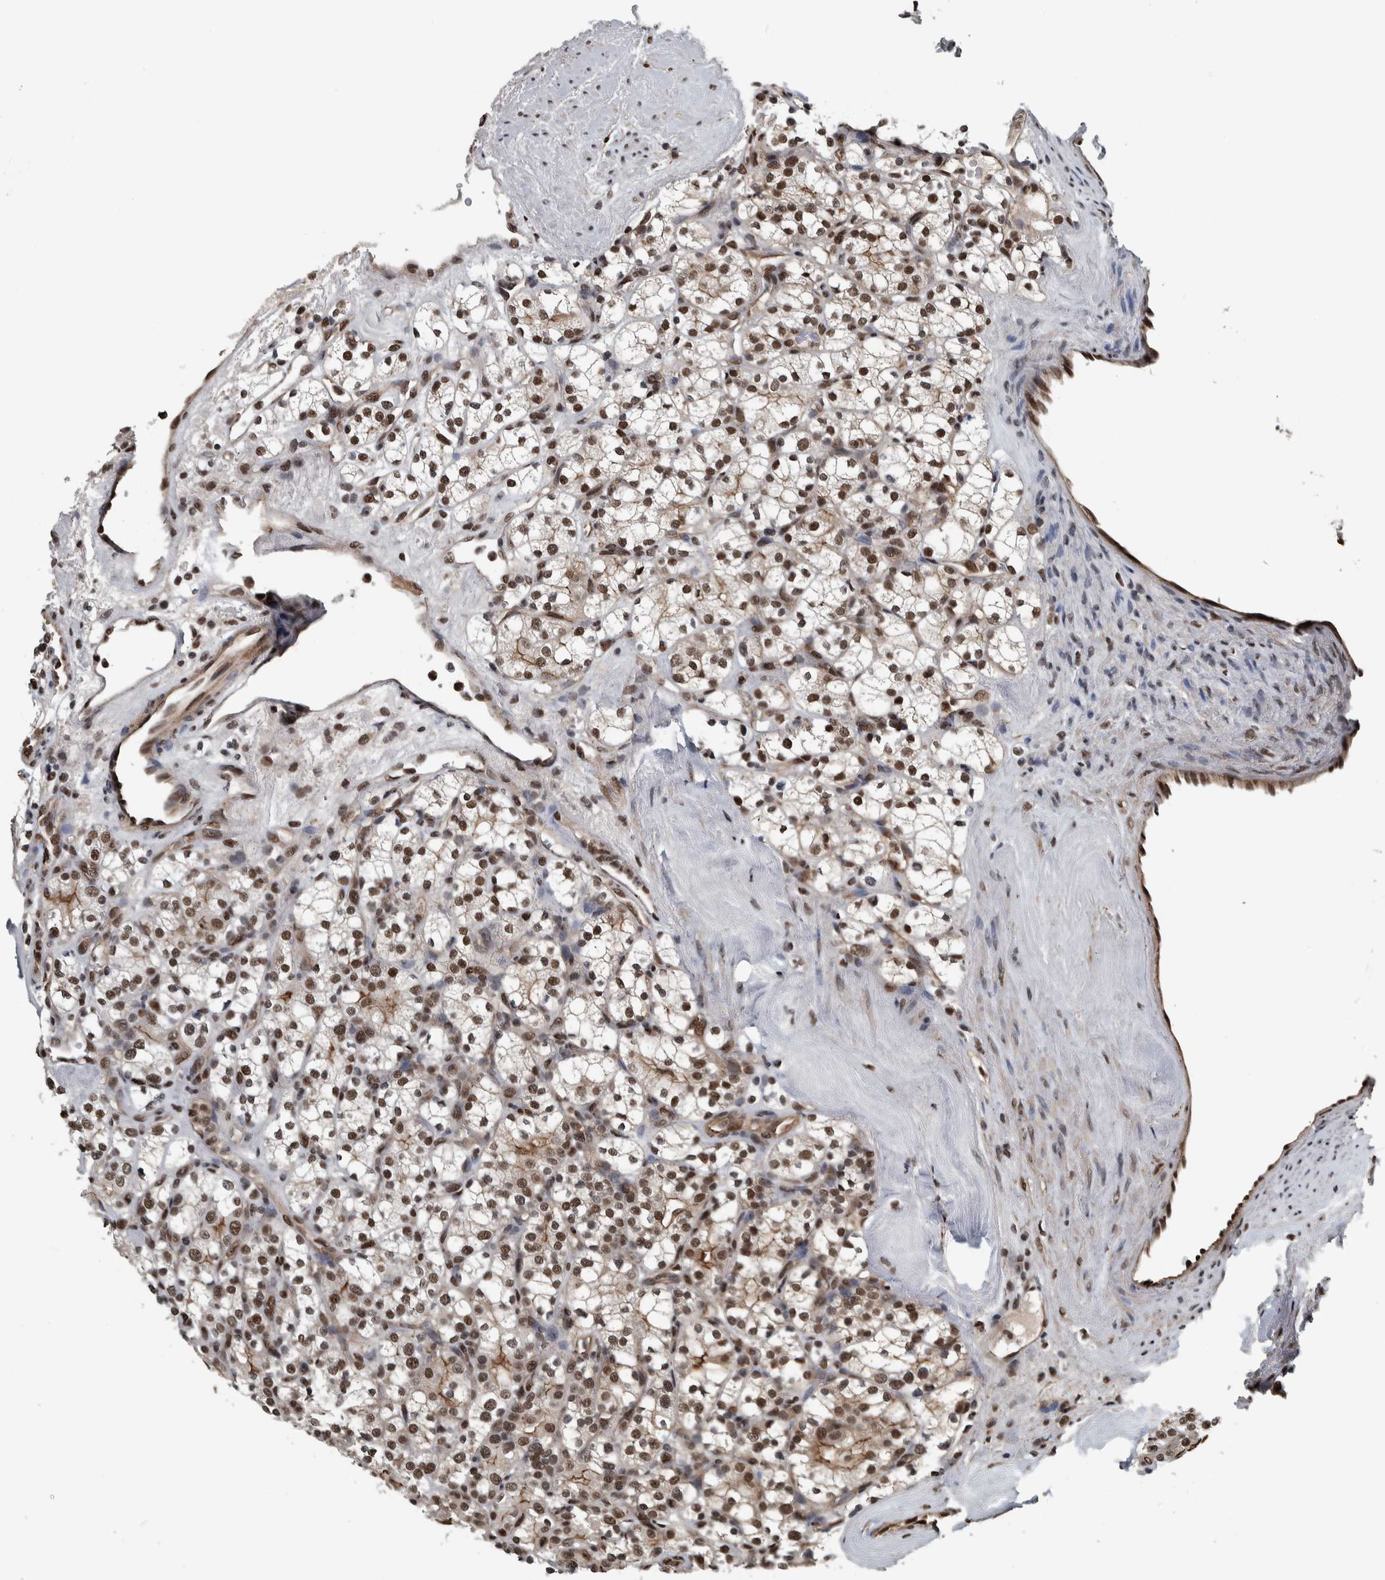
{"staining": {"intensity": "strong", "quantity": ">75%", "location": "nuclear"}, "tissue": "renal cancer", "cell_type": "Tumor cells", "image_type": "cancer", "snomed": [{"axis": "morphology", "description": "Adenocarcinoma, NOS"}, {"axis": "topography", "description": "Kidney"}], "caption": "This image exhibits renal adenocarcinoma stained with immunohistochemistry (IHC) to label a protein in brown. The nuclear of tumor cells show strong positivity for the protein. Nuclei are counter-stained blue.", "gene": "FAM135B", "patient": {"sex": "male", "age": 77}}